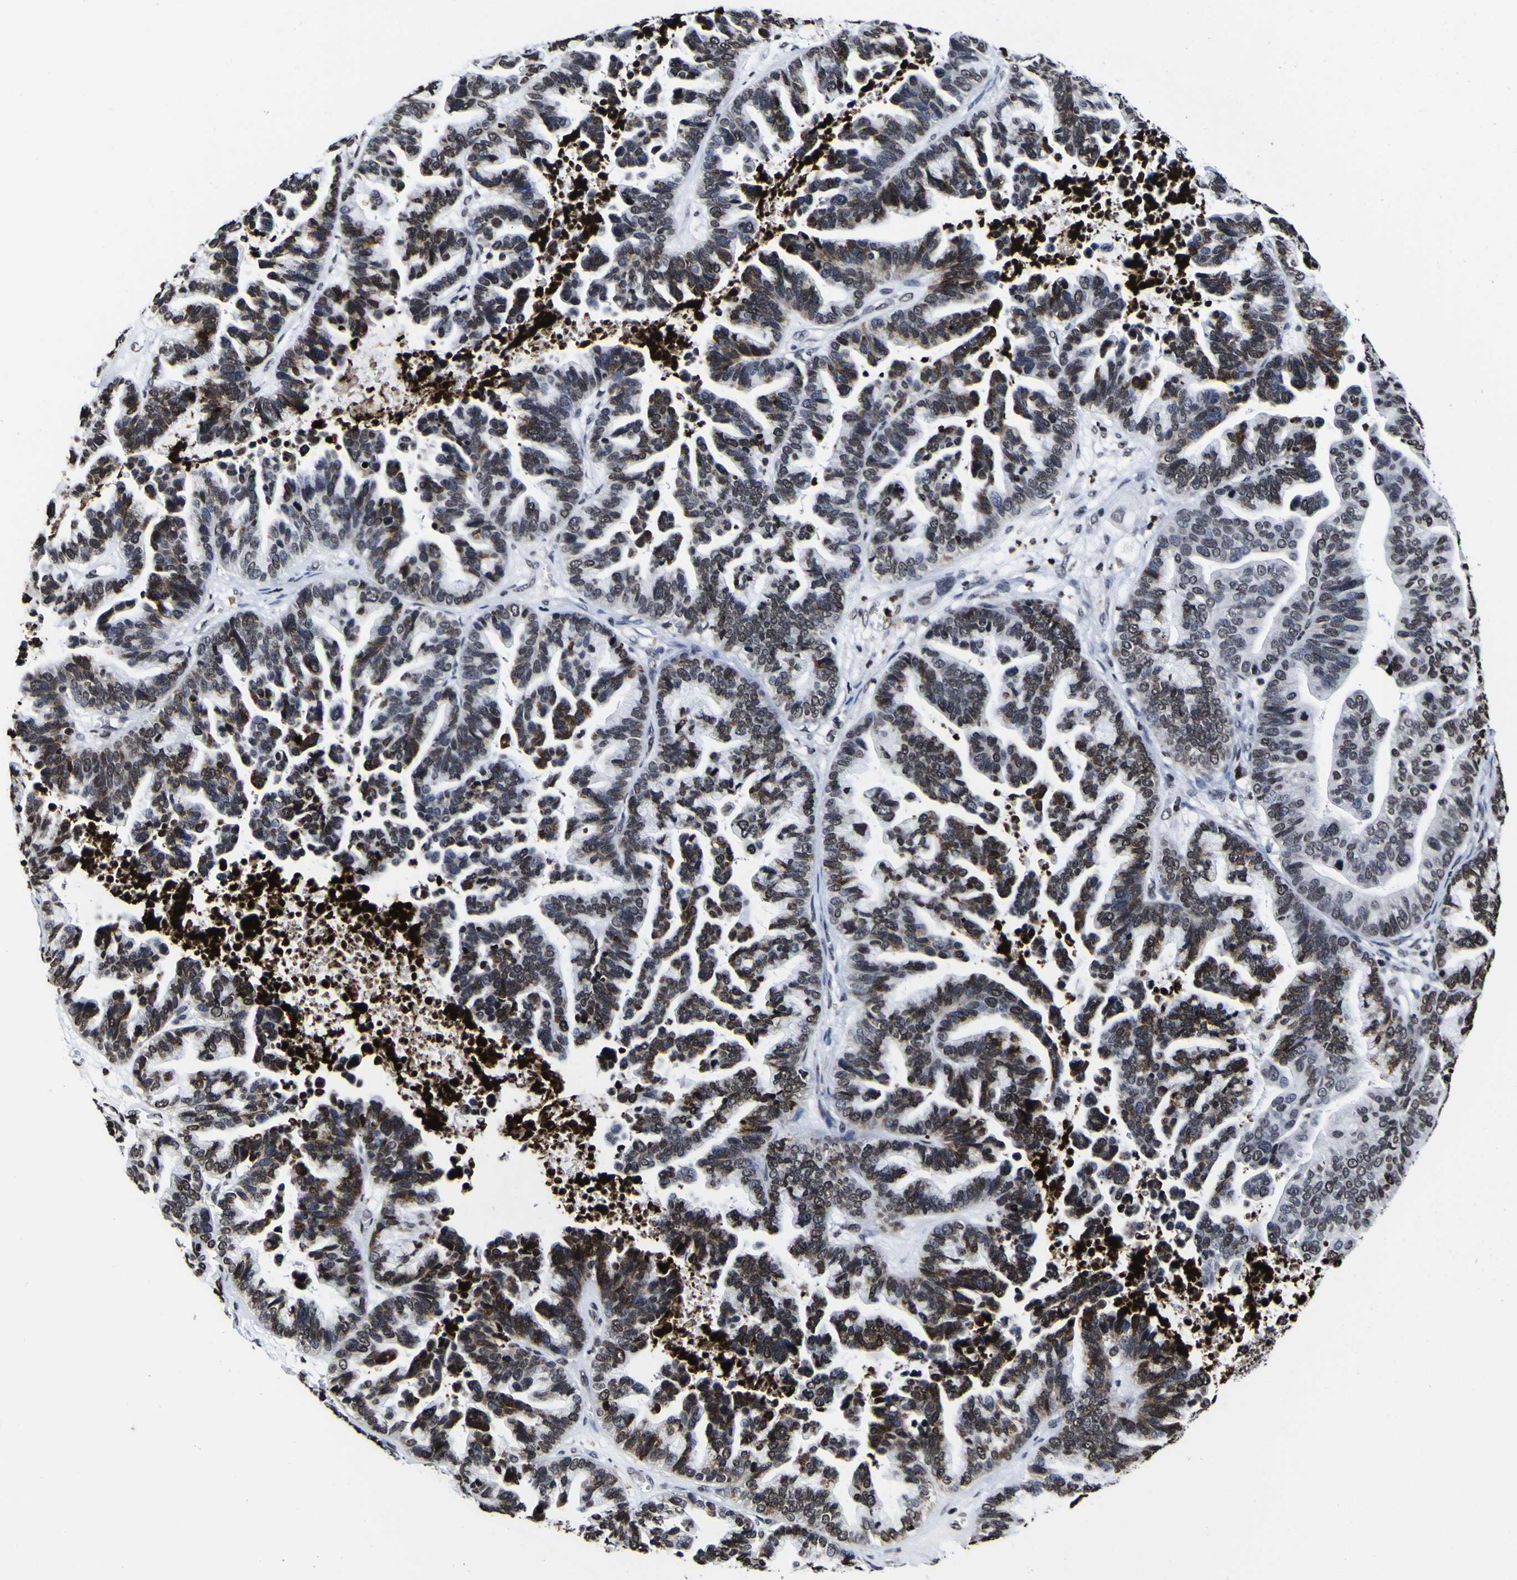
{"staining": {"intensity": "moderate", "quantity": "25%-75%", "location": "nuclear"}, "tissue": "ovarian cancer", "cell_type": "Tumor cells", "image_type": "cancer", "snomed": [{"axis": "morphology", "description": "Cystadenocarcinoma, serous, NOS"}, {"axis": "topography", "description": "Ovary"}], "caption": "Immunohistochemical staining of serous cystadenocarcinoma (ovarian) displays medium levels of moderate nuclear protein staining in approximately 25%-75% of tumor cells.", "gene": "PIAS1", "patient": {"sex": "female", "age": 56}}